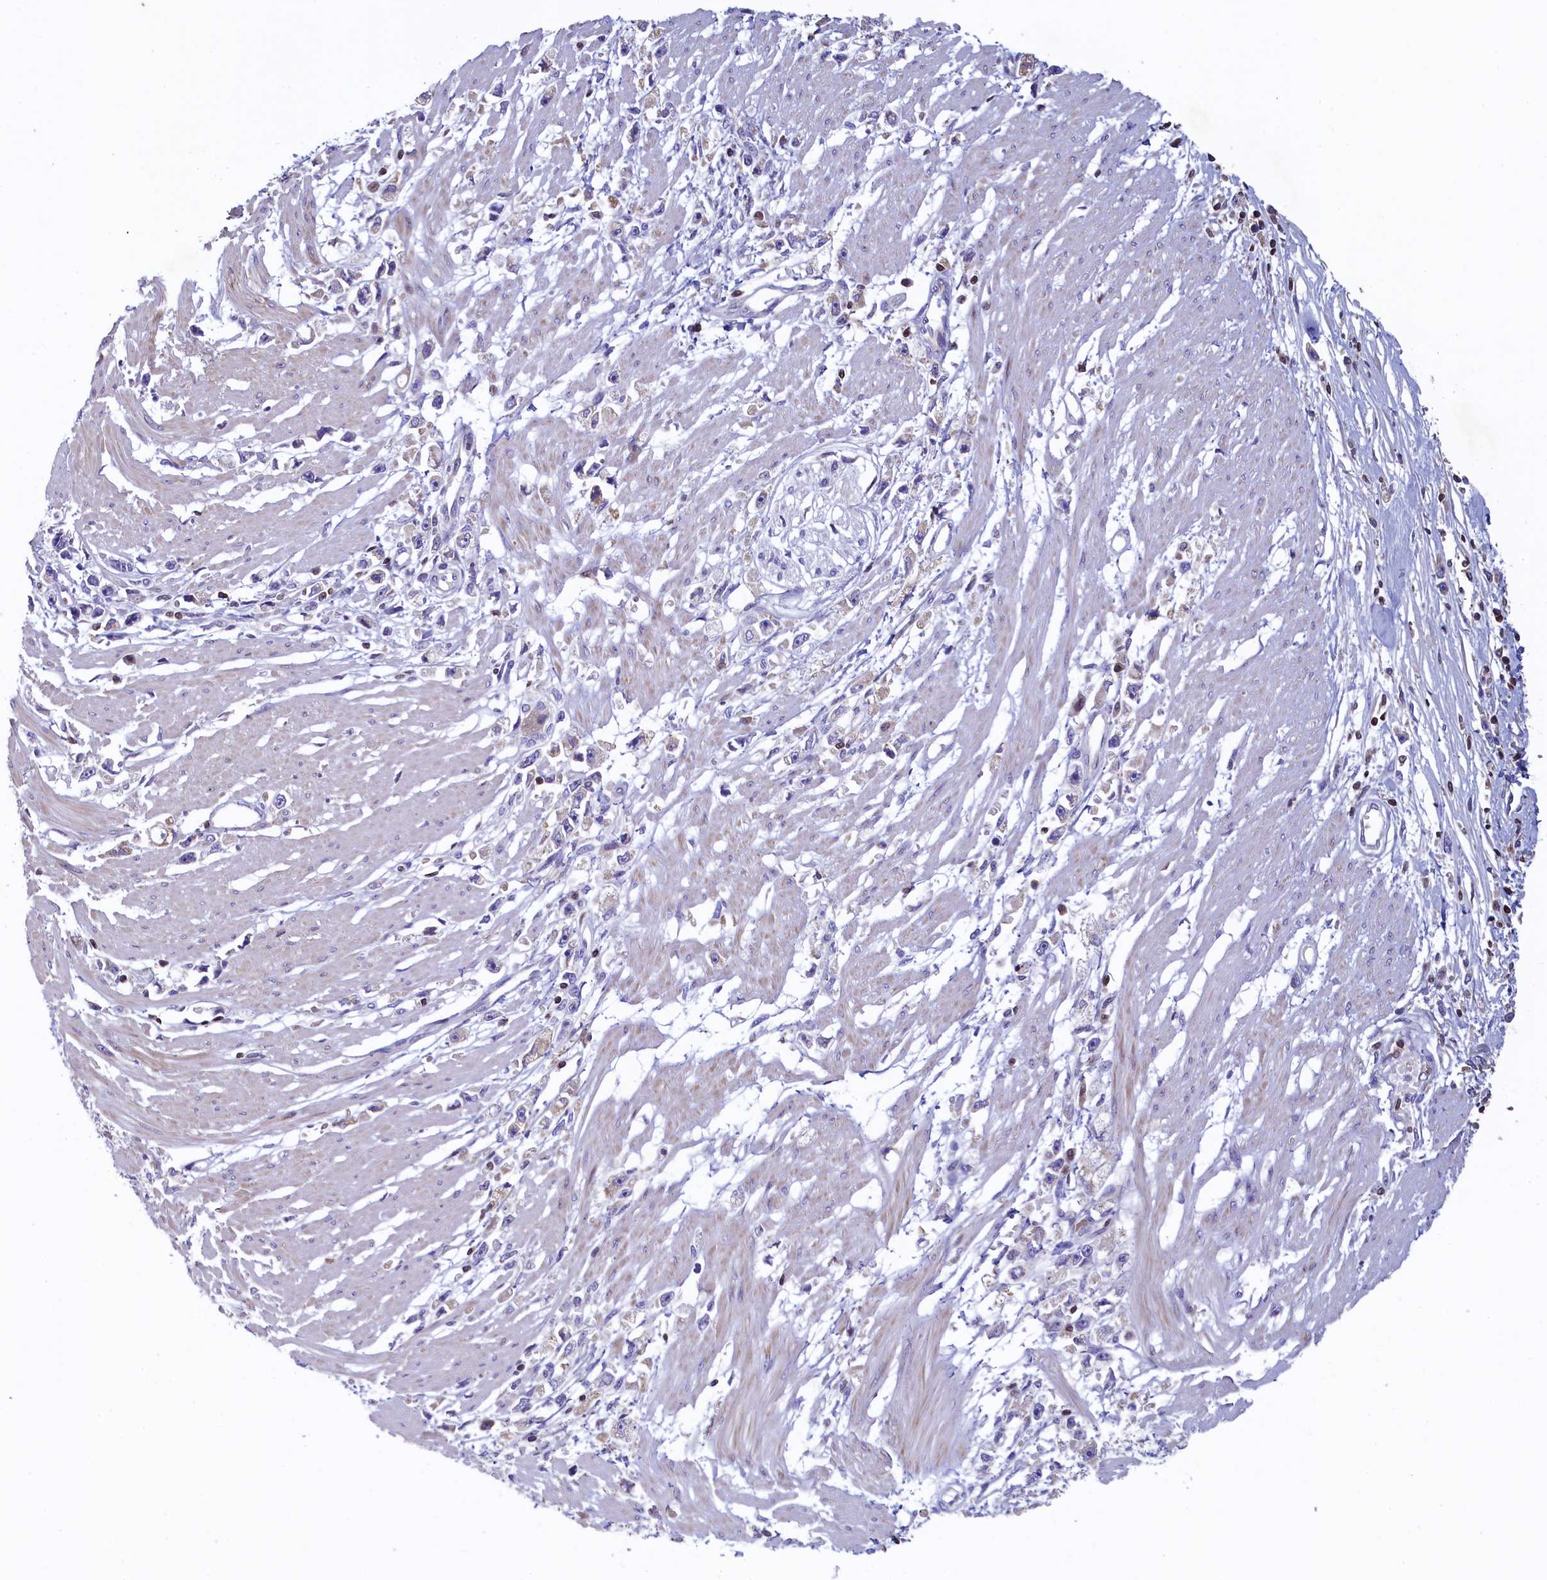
{"staining": {"intensity": "negative", "quantity": "none", "location": "none"}, "tissue": "stomach cancer", "cell_type": "Tumor cells", "image_type": "cancer", "snomed": [{"axis": "morphology", "description": "Adenocarcinoma, NOS"}, {"axis": "topography", "description": "Stomach"}], "caption": "An immunohistochemistry image of stomach adenocarcinoma is shown. There is no staining in tumor cells of stomach adenocarcinoma.", "gene": "TRAF3IP3", "patient": {"sex": "female", "age": 59}}